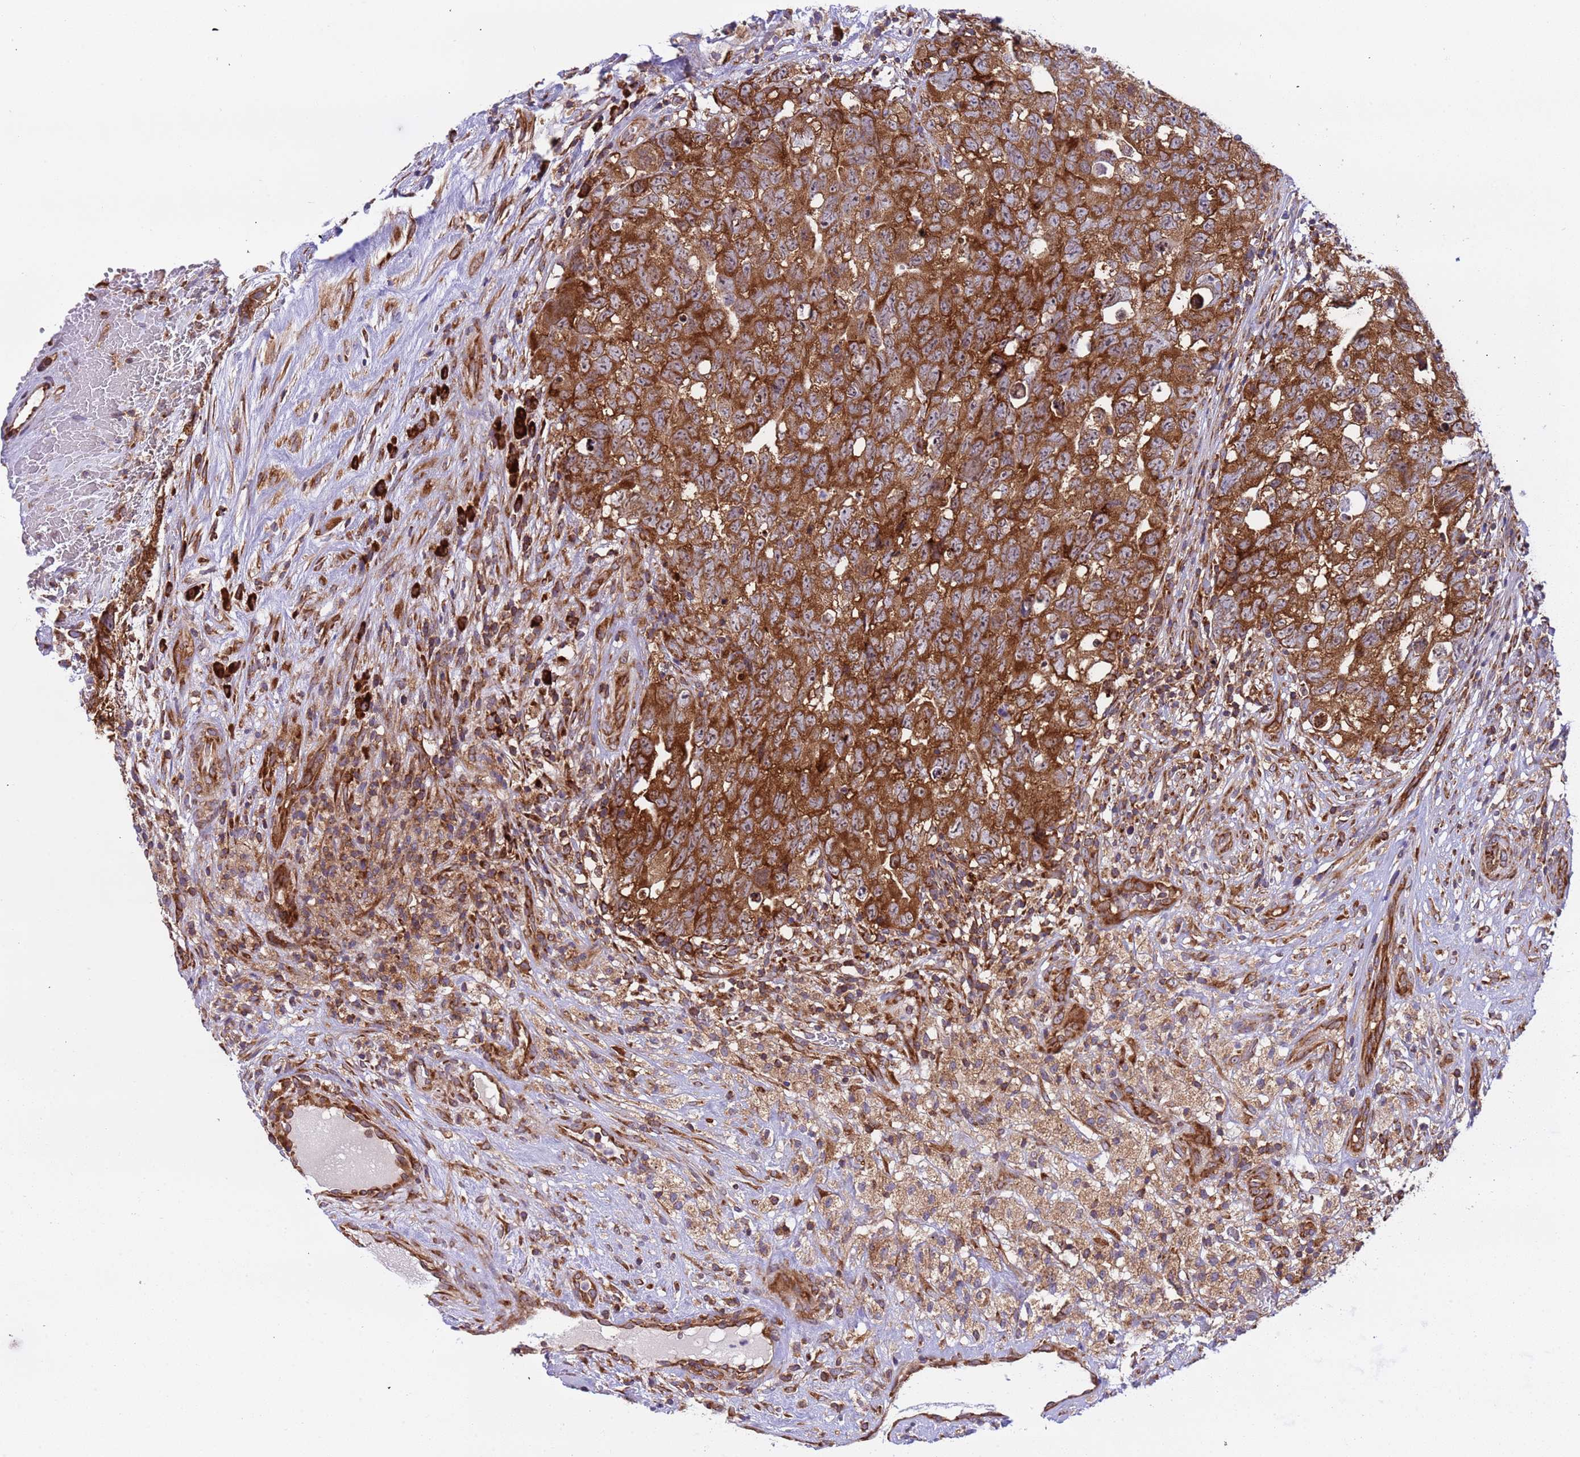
{"staining": {"intensity": "strong", "quantity": ">75%", "location": "cytoplasmic/membranous"}, "tissue": "testis cancer", "cell_type": "Tumor cells", "image_type": "cancer", "snomed": [{"axis": "morphology", "description": "Seminoma, NOS"}, {"axis": "morphology", "description": "Carcinoma, Embryonal, NOS"}, {"axis": "topography", "description": "Testis"}], "caption": "This is an image of immunohistochemistry (IHC) staining of testis cancer (seminoma), which shows strong positivity in the cytoplasmic/membranous of tumor cells.", "gene": "RPL36", "patient": {"sex": "male", "age": 29}}